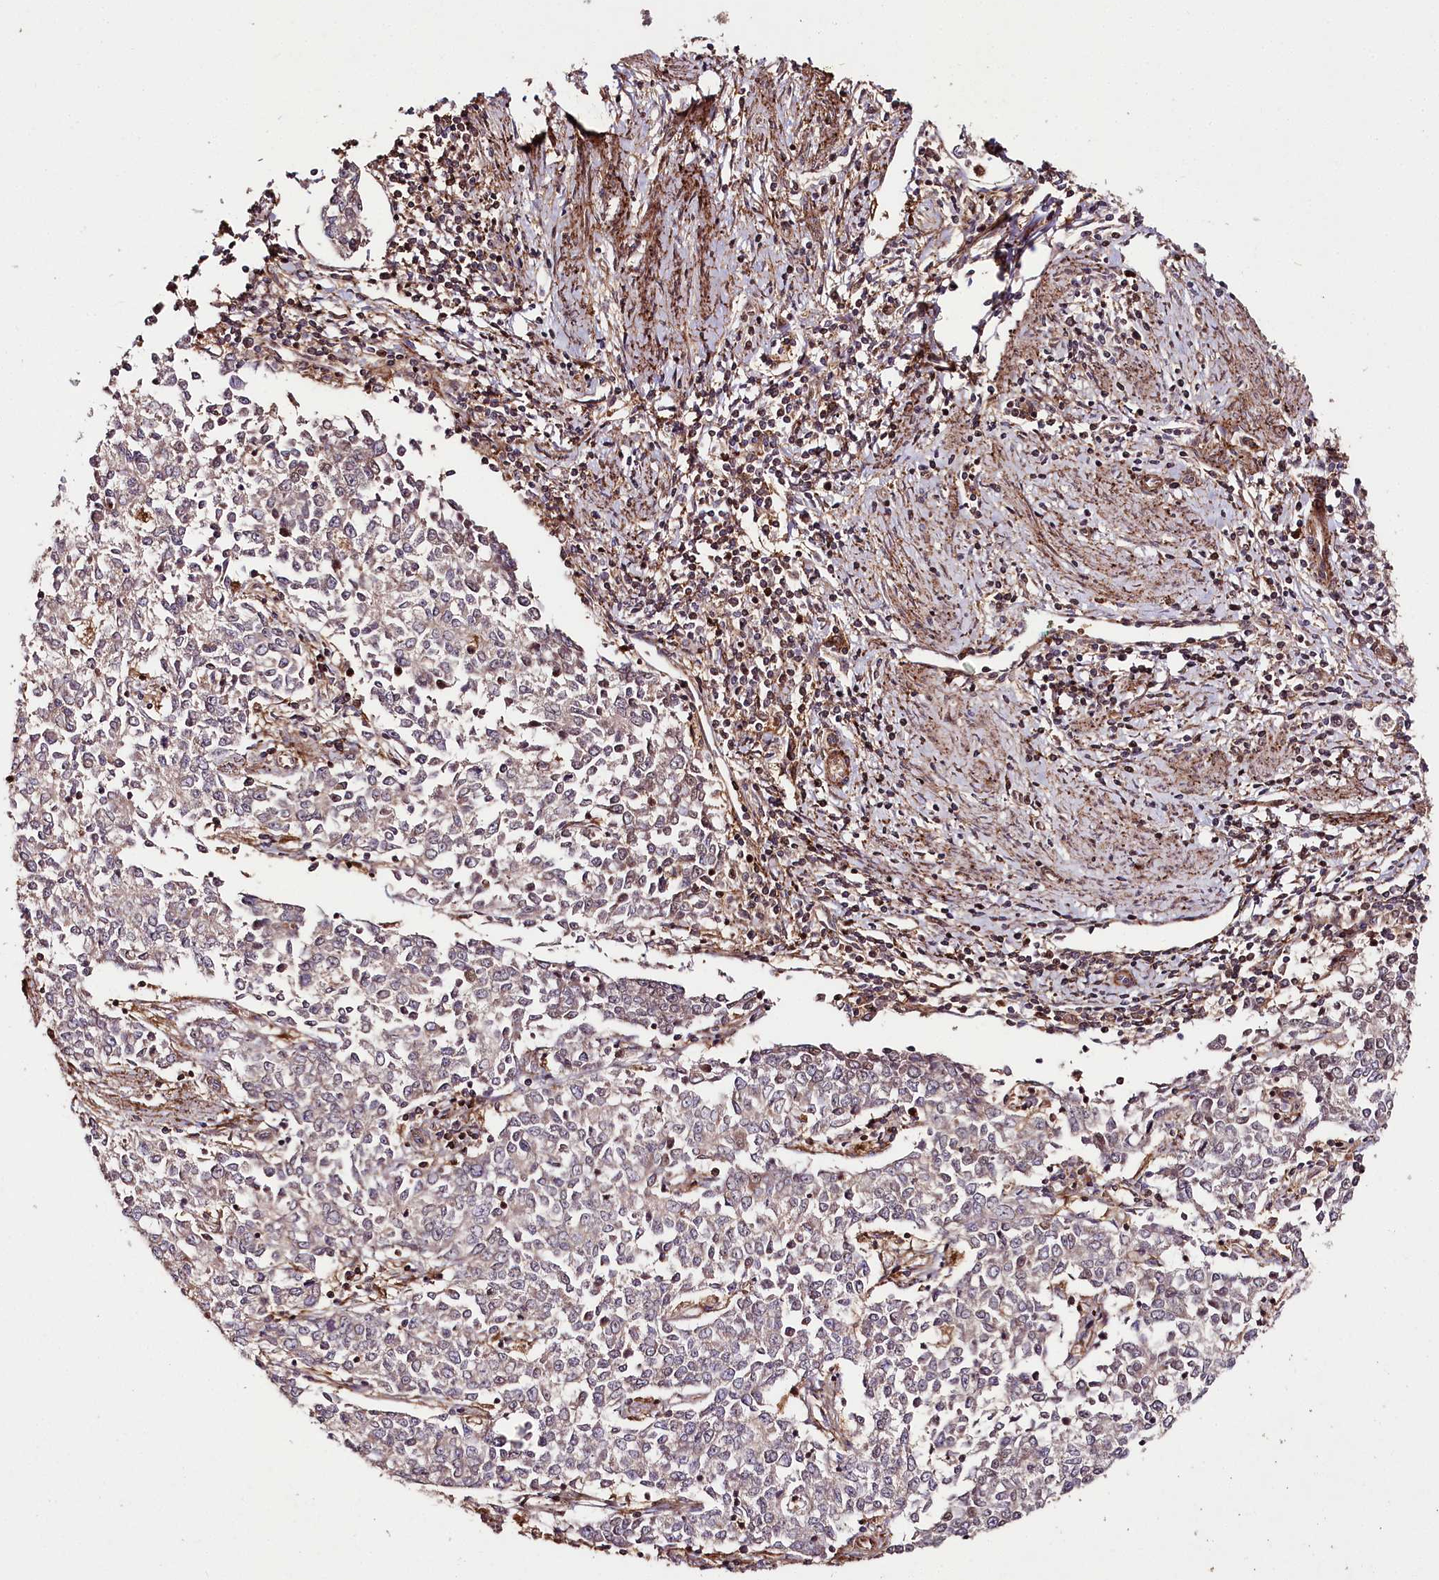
{"staining": {"intensity": "weak", "quantity": "<25%", "location": "cytoplasmic/membranous"}, "tissue": "endometrial cancer", "cell_type": "Tumor cells", "image_type": "cancer", "snomed": [{"axis": "morphology", "description": "Adenocarcinoma, NOS"}, {"axis": "topography", "description": "Endometrium"}], "caption": "Human endometrial cancer stained for a protein using immunohistochemistry reveals no expression in tumor cells.", "gene": "PHLDB1", "patient": {"sex": "female", "age": 50}}